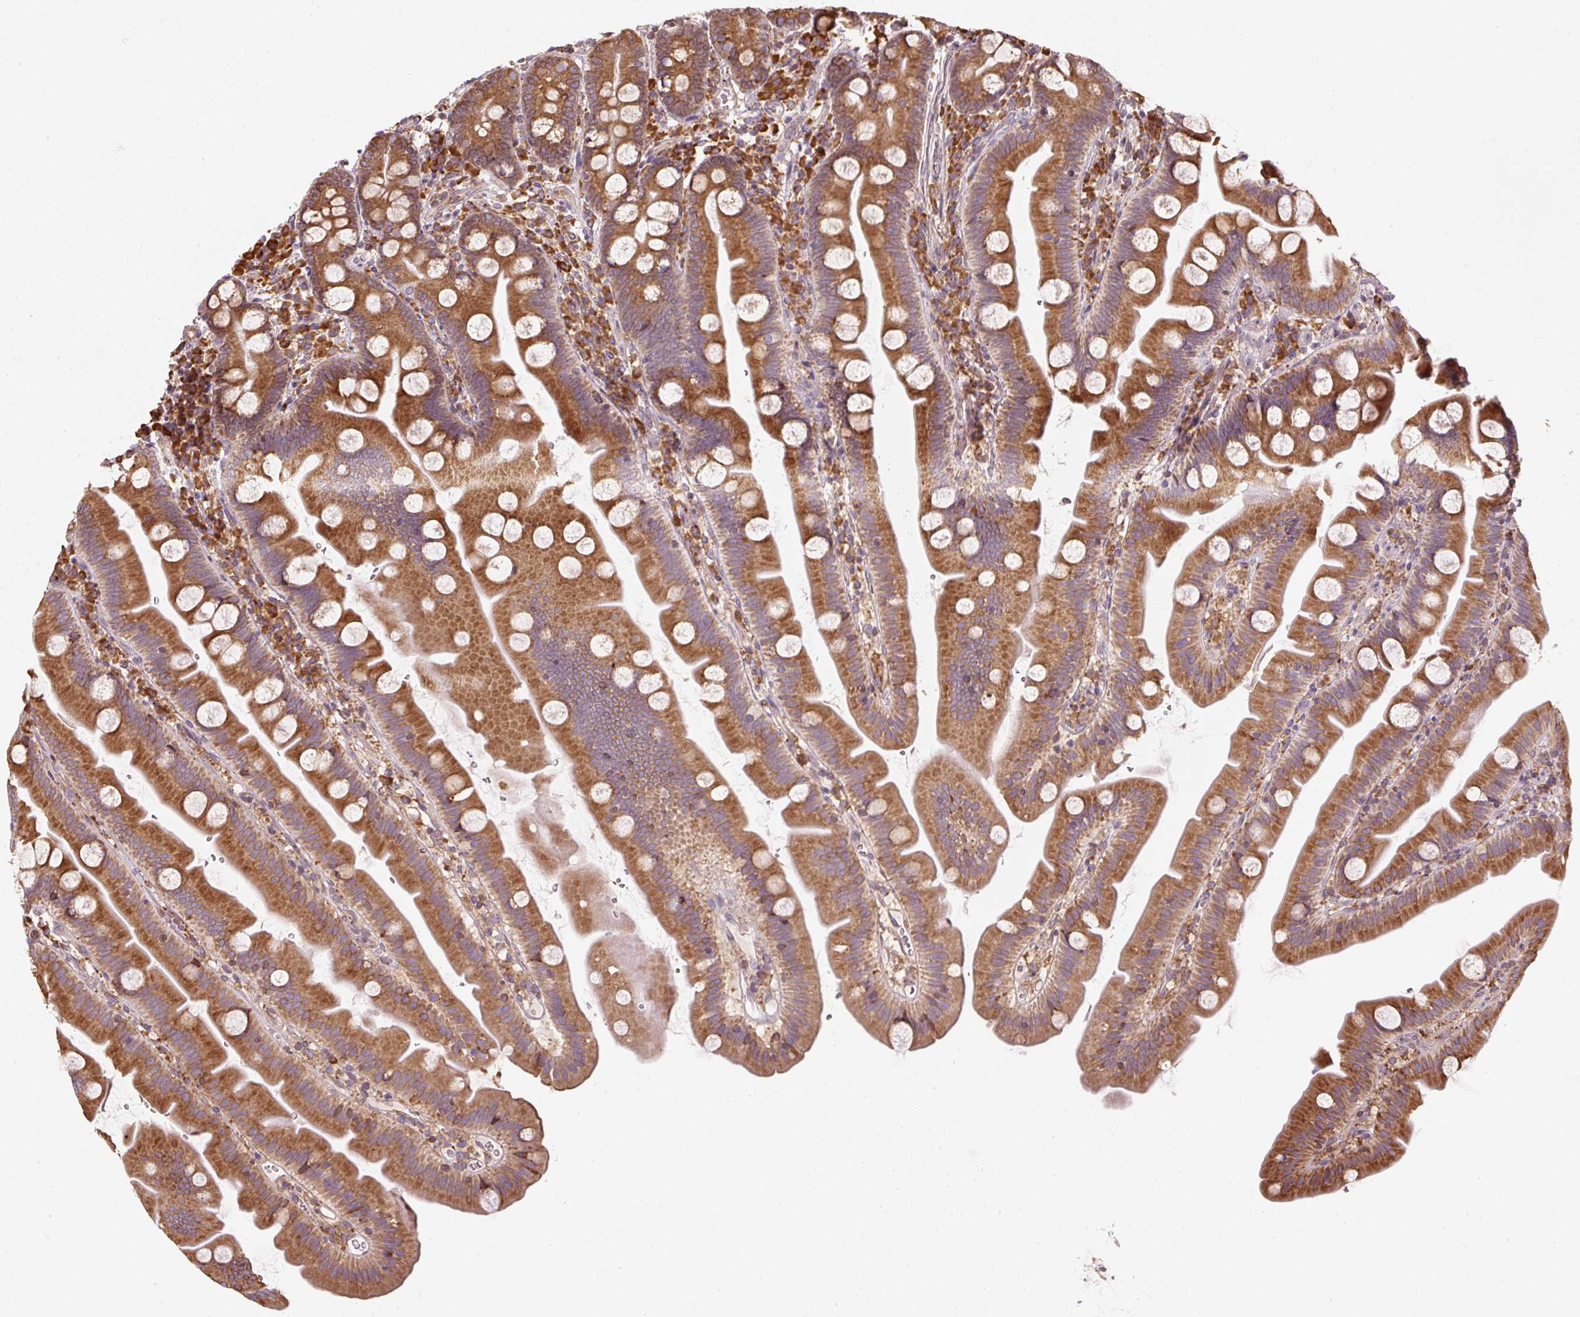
{"staining": {"intensity": "strong", "quantity": ">75%", "location": "cytoplasmic/membranous"}, "tissue": "small intestine", "cell_type": "Glandular cells", "image_type": "normal", "snomed": [{"axis": "morphology", "description": "Normal tissue, NOS"}, {"axis": "topography", "description": "Small intestine"}], "caption": "IHC histopathology image of unremarkable human small intestine stained for a protein (brown), which reveals high levels of strong cytoplasmic/membranous positivity in about >75% of glandular cells.", "gene": "PRKCSH", "patient": {"sex": "female", "age": 68}}